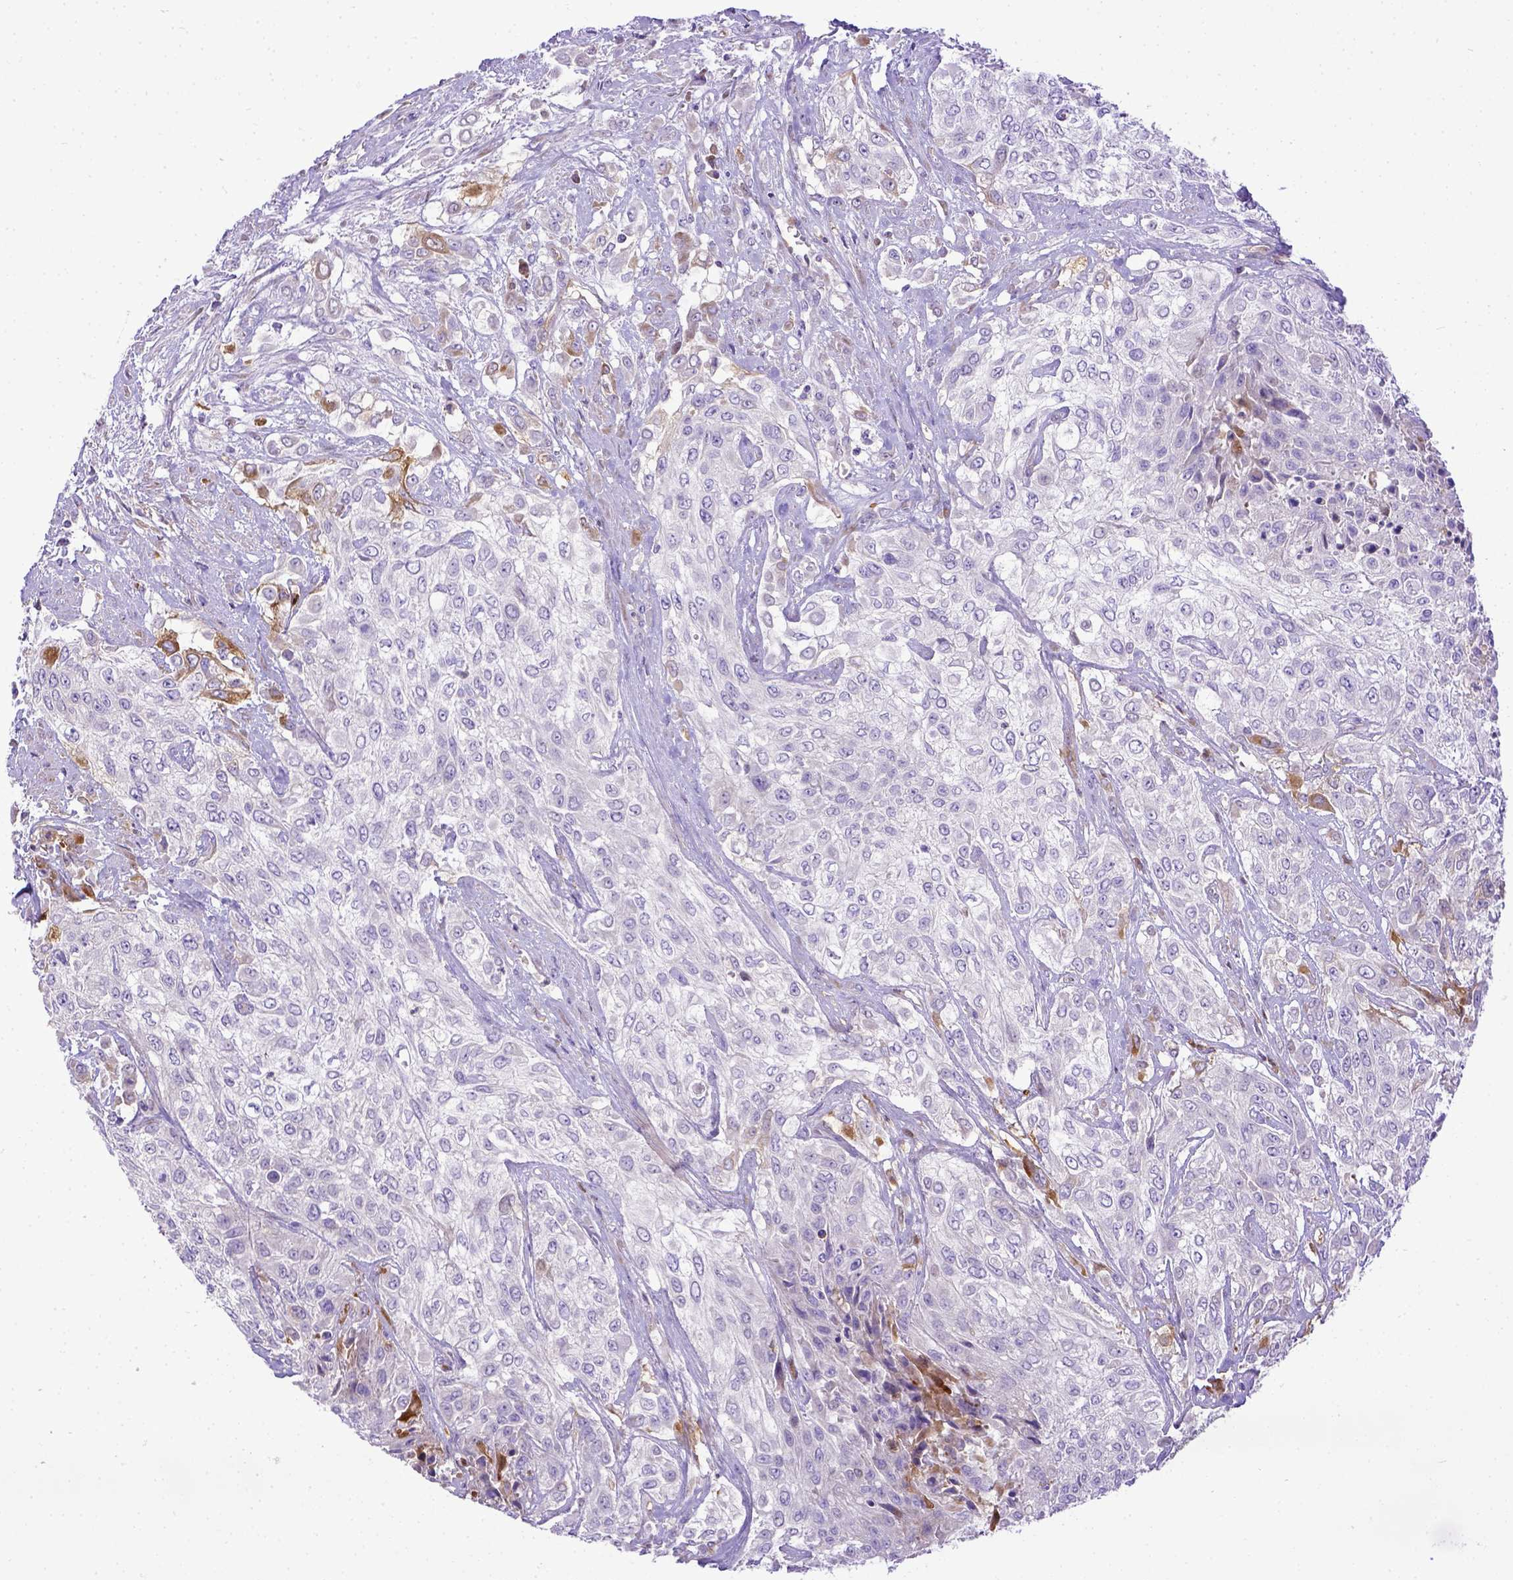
{"staining": {"intensity": "negative", "quantity": "none", "location": "none"}, "tissue": "urothelial cancer", "cell_type": "Tumor cells", "image_type": "cancer", "snomed": [{"axis": "morphology", "description": "Urothelial carcinoma, High grade"}, {"axis": "topography", "description": "Urinary bladder"}], "caption": "There is no significant staining in tumor cells of urothelial cancer. The staining is performed using DAB brown chromogen with nuclei counter-stained in using hematoxylin.", "gene": "CFAP300", "patient": {"sex": "male", "age": 57}}